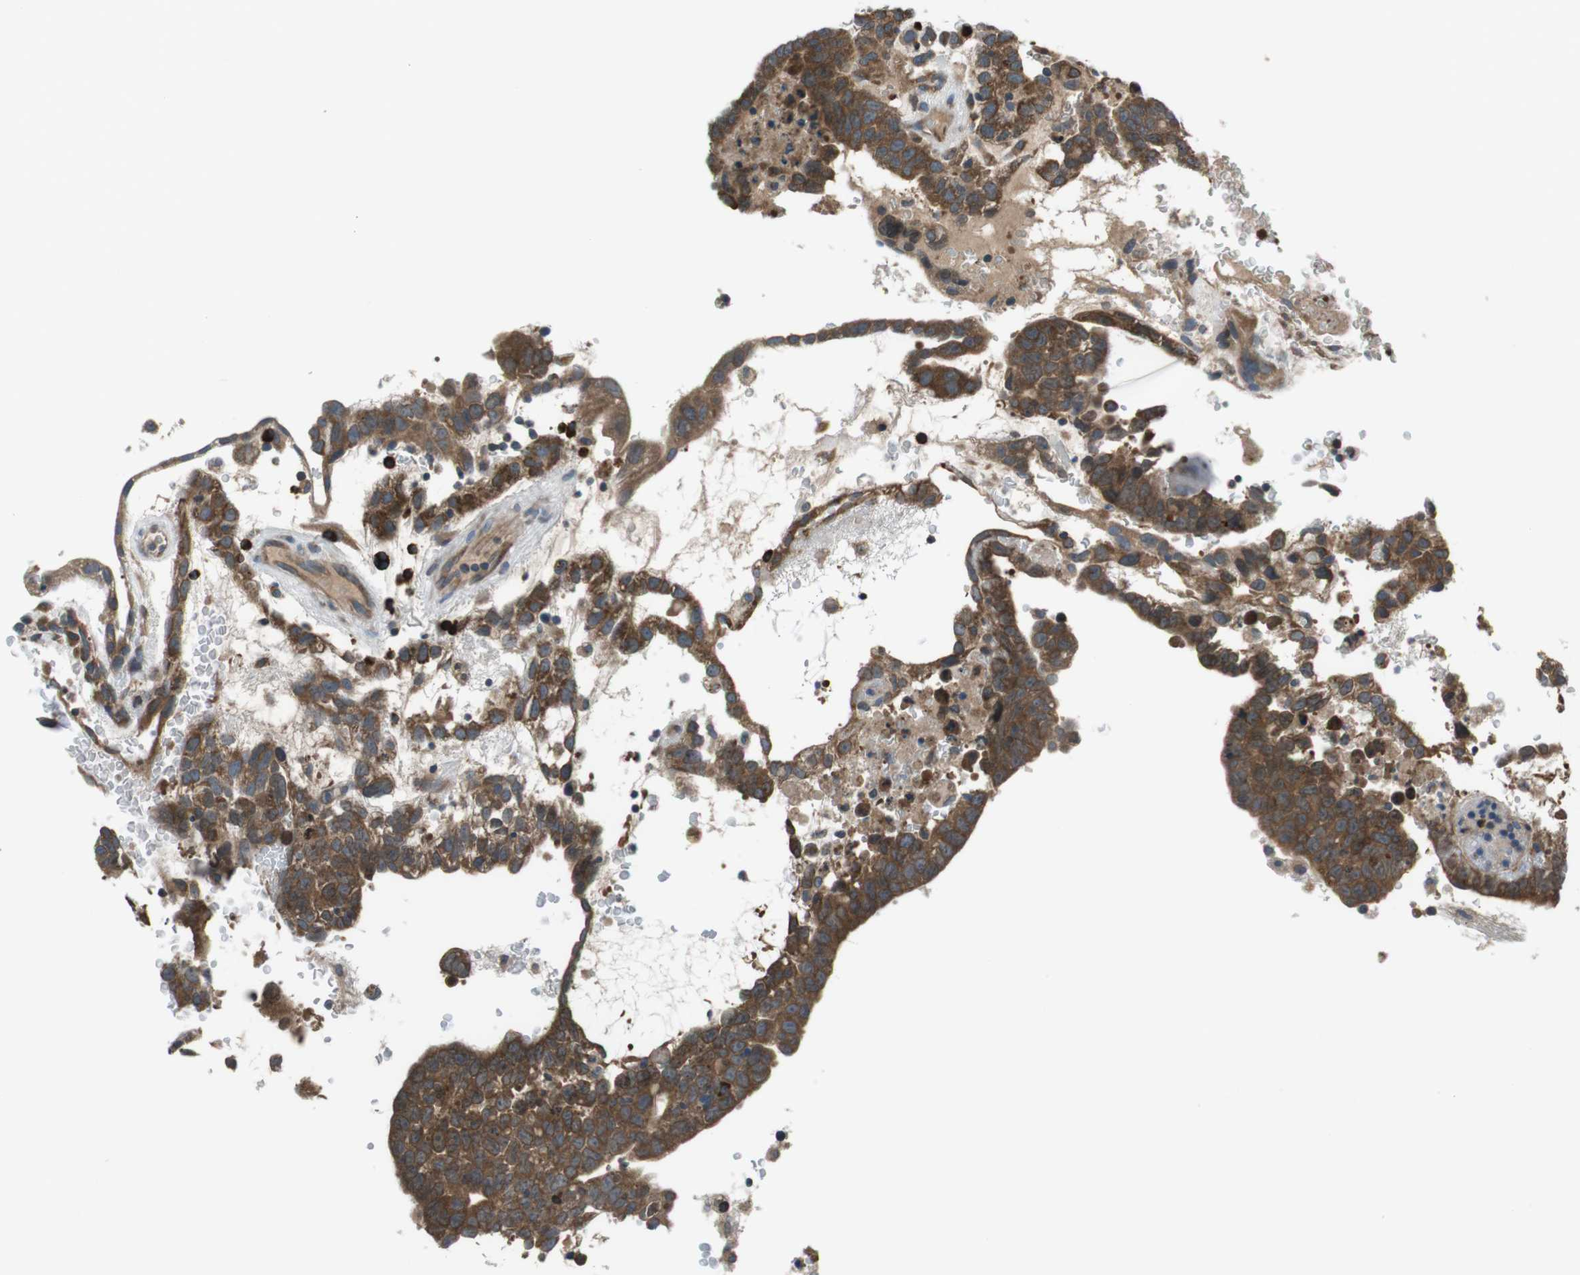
{"staining": {"intensity": "moderate", "quantity": ">75%", "location": "cytoplasmic/membranous"}, "tissue": "testis cancer", "cell_type": "Tumor cells", "image_type": "cancer", "snomed": [{"axis": "morphology", "description": "Seminoma, NOS"}, {"axis": "morphology", "description": "Carcinoma, Embryonal, NOS"}, {"axis": "topography", "description": "Testis"}], "caption": "Testis cancer stained with a protein marker exhibits moderate staining in tumor cells.", "gene": "SSR3", "patient": {"sex": "male", "age": 52}}